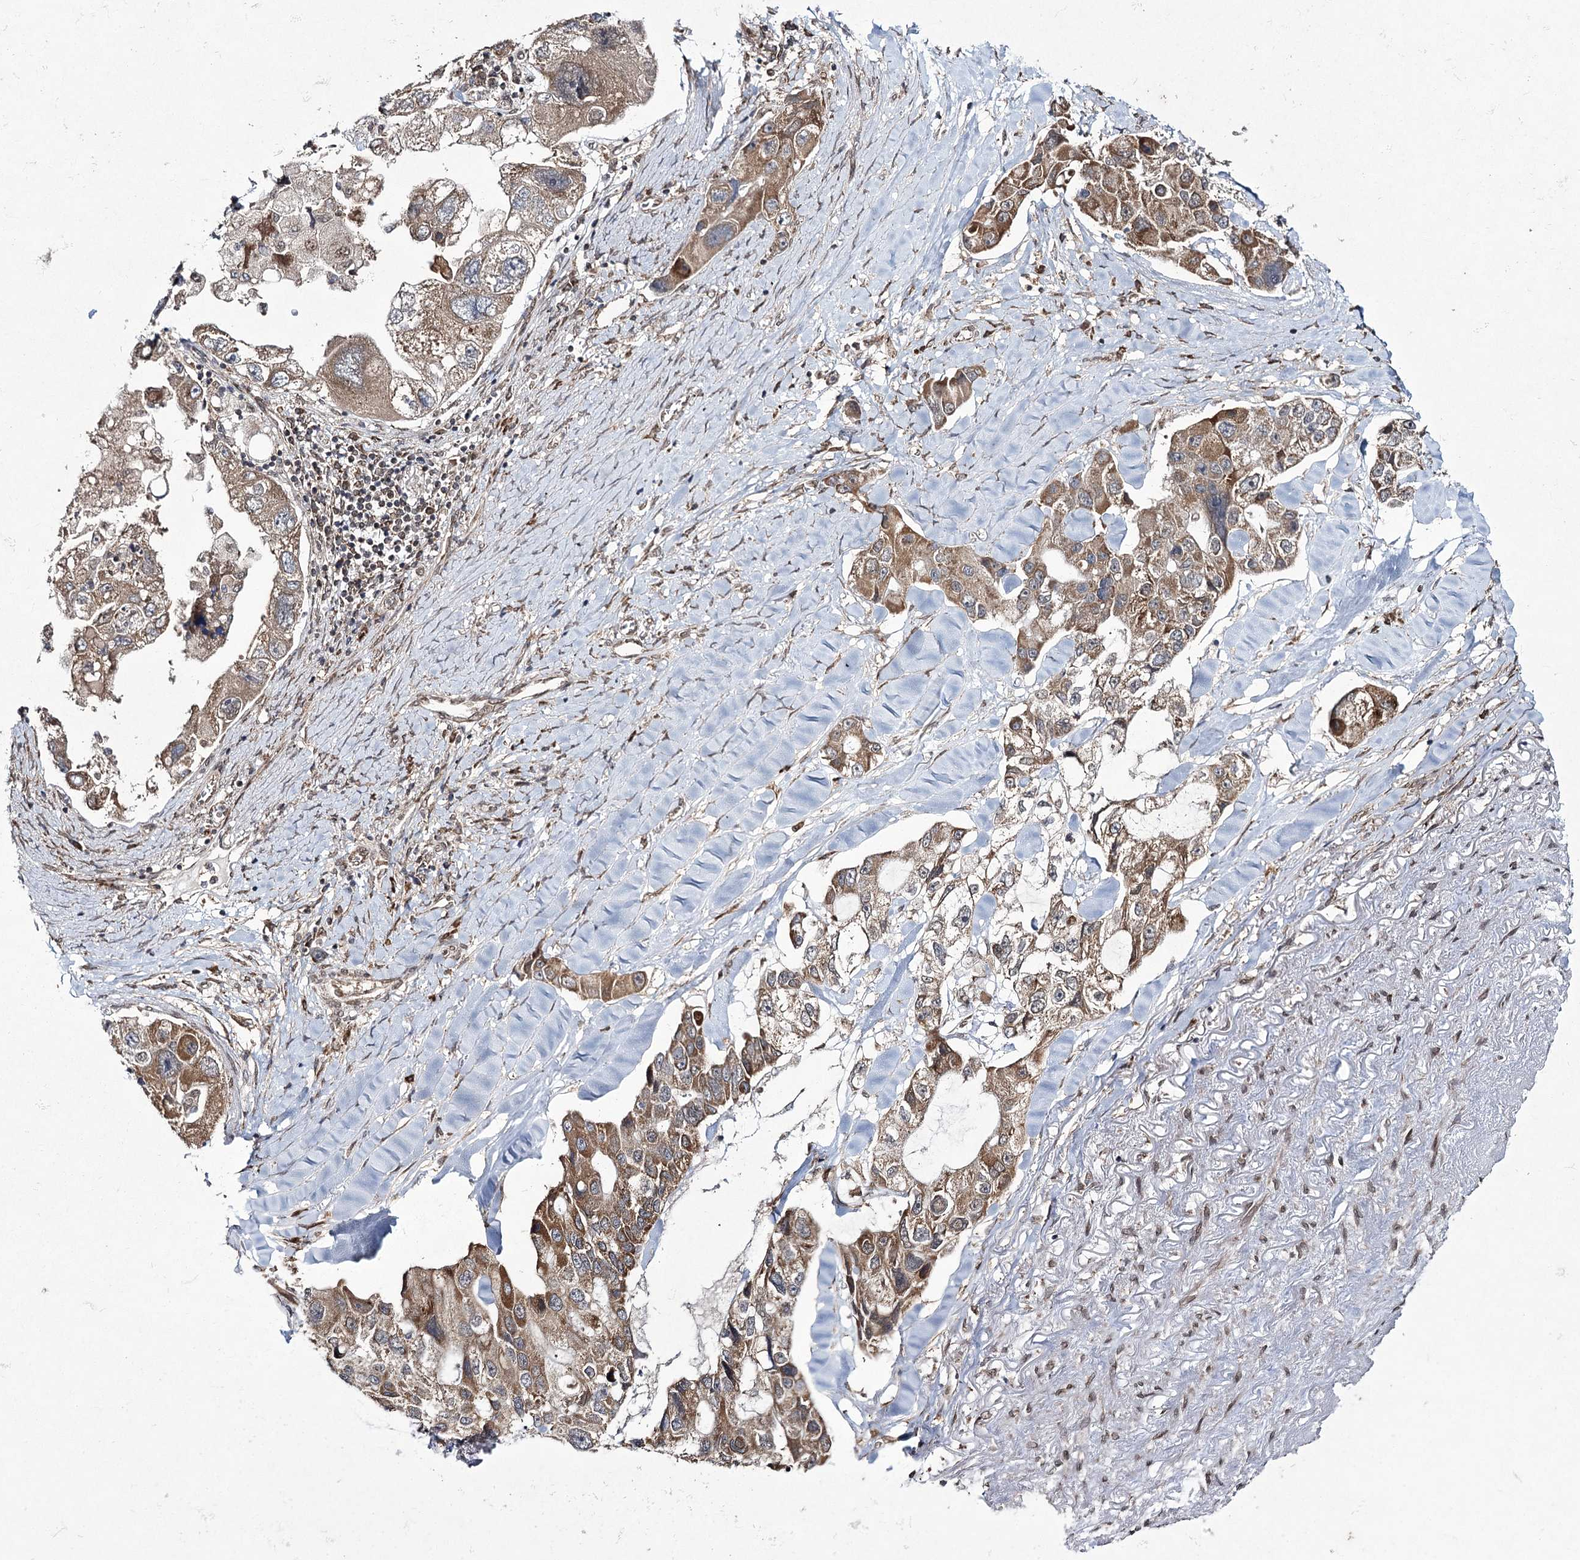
{"staining": {"intensity": "moderate", "quantity": ">75%", "location": "cytoplasmic/membranous"}, "tissue": "lung cancer", "cell_type": "Tumor cells", "image_type": "cancer", "snomed": [{"axis": "morphology", "description": "Adenocarcinoma, NOS"}, {"axis": "topography", "description": "Lung"}], "caption": "About >75% of tumor cells in lung cancer (adenocarcinoma) display moderate cytoplasmic/membranous protein staining as visualized by brown immunohistochemical staining.", "gene": "TRNT1", "patient": {"sex": "female", "age": 54}}